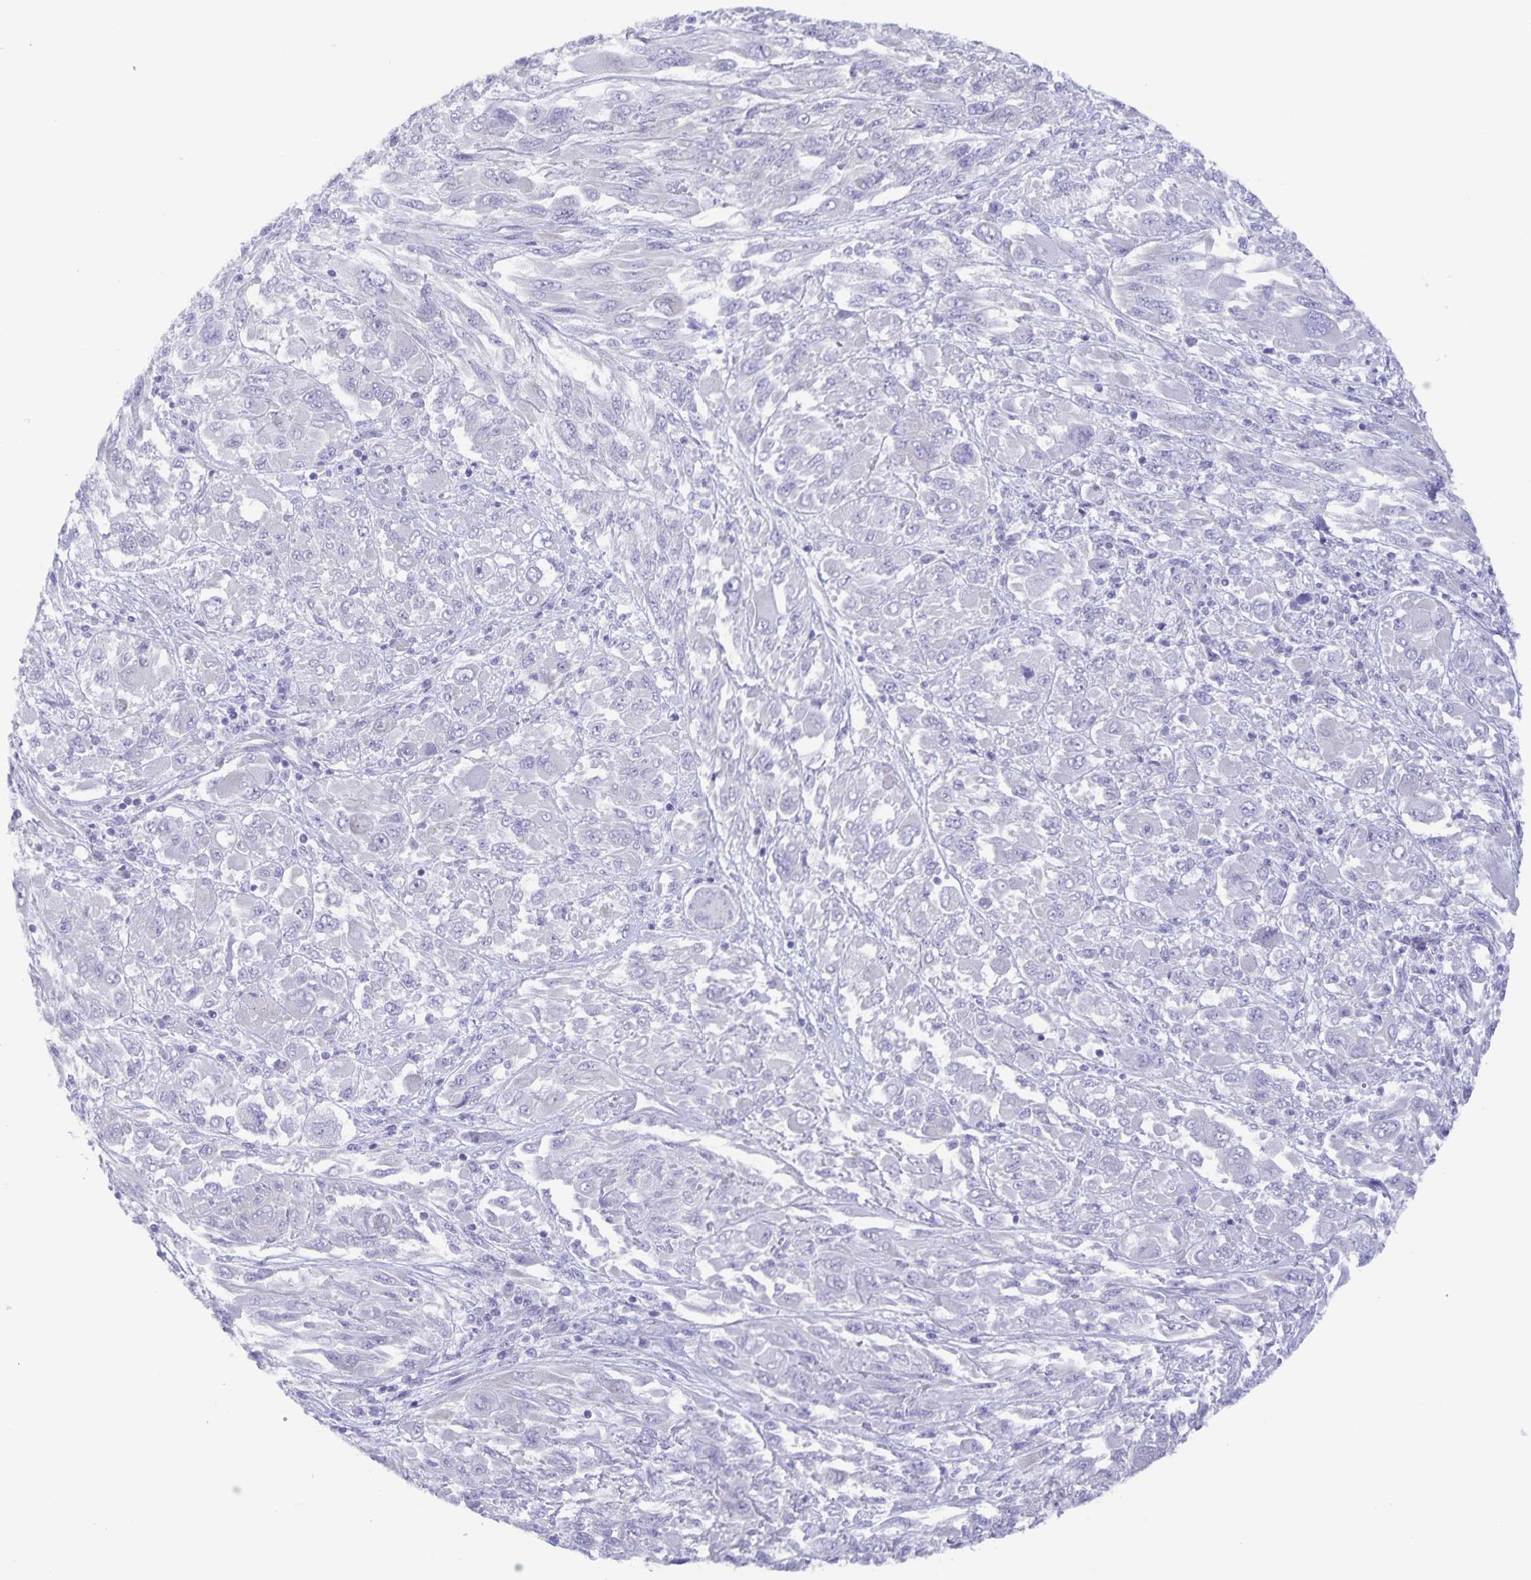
{"staining": {"intensity": "negative", "quantity": "none", "location": "none"}, "tissue": "melanoma", "cell_type": "Tumor cells", "image_type": "cancer", "snomed": [{"axis": "morphology", "description": "Malignant melanoma, NOS"}, {"axis": "topography", "description": "Skin"}], "caption": "Immunohistochemistry (IHC) image of human melanoma stained for a protein (brown), which shows no staining in tumor cells. The staining is performed using DAB (3,3'-diaminobenzidine) brown chromogen with nuclei counter-stained in using hematoxylin.", "gene": "AQP4", "patient": {"sex": "female", "age": 91}}